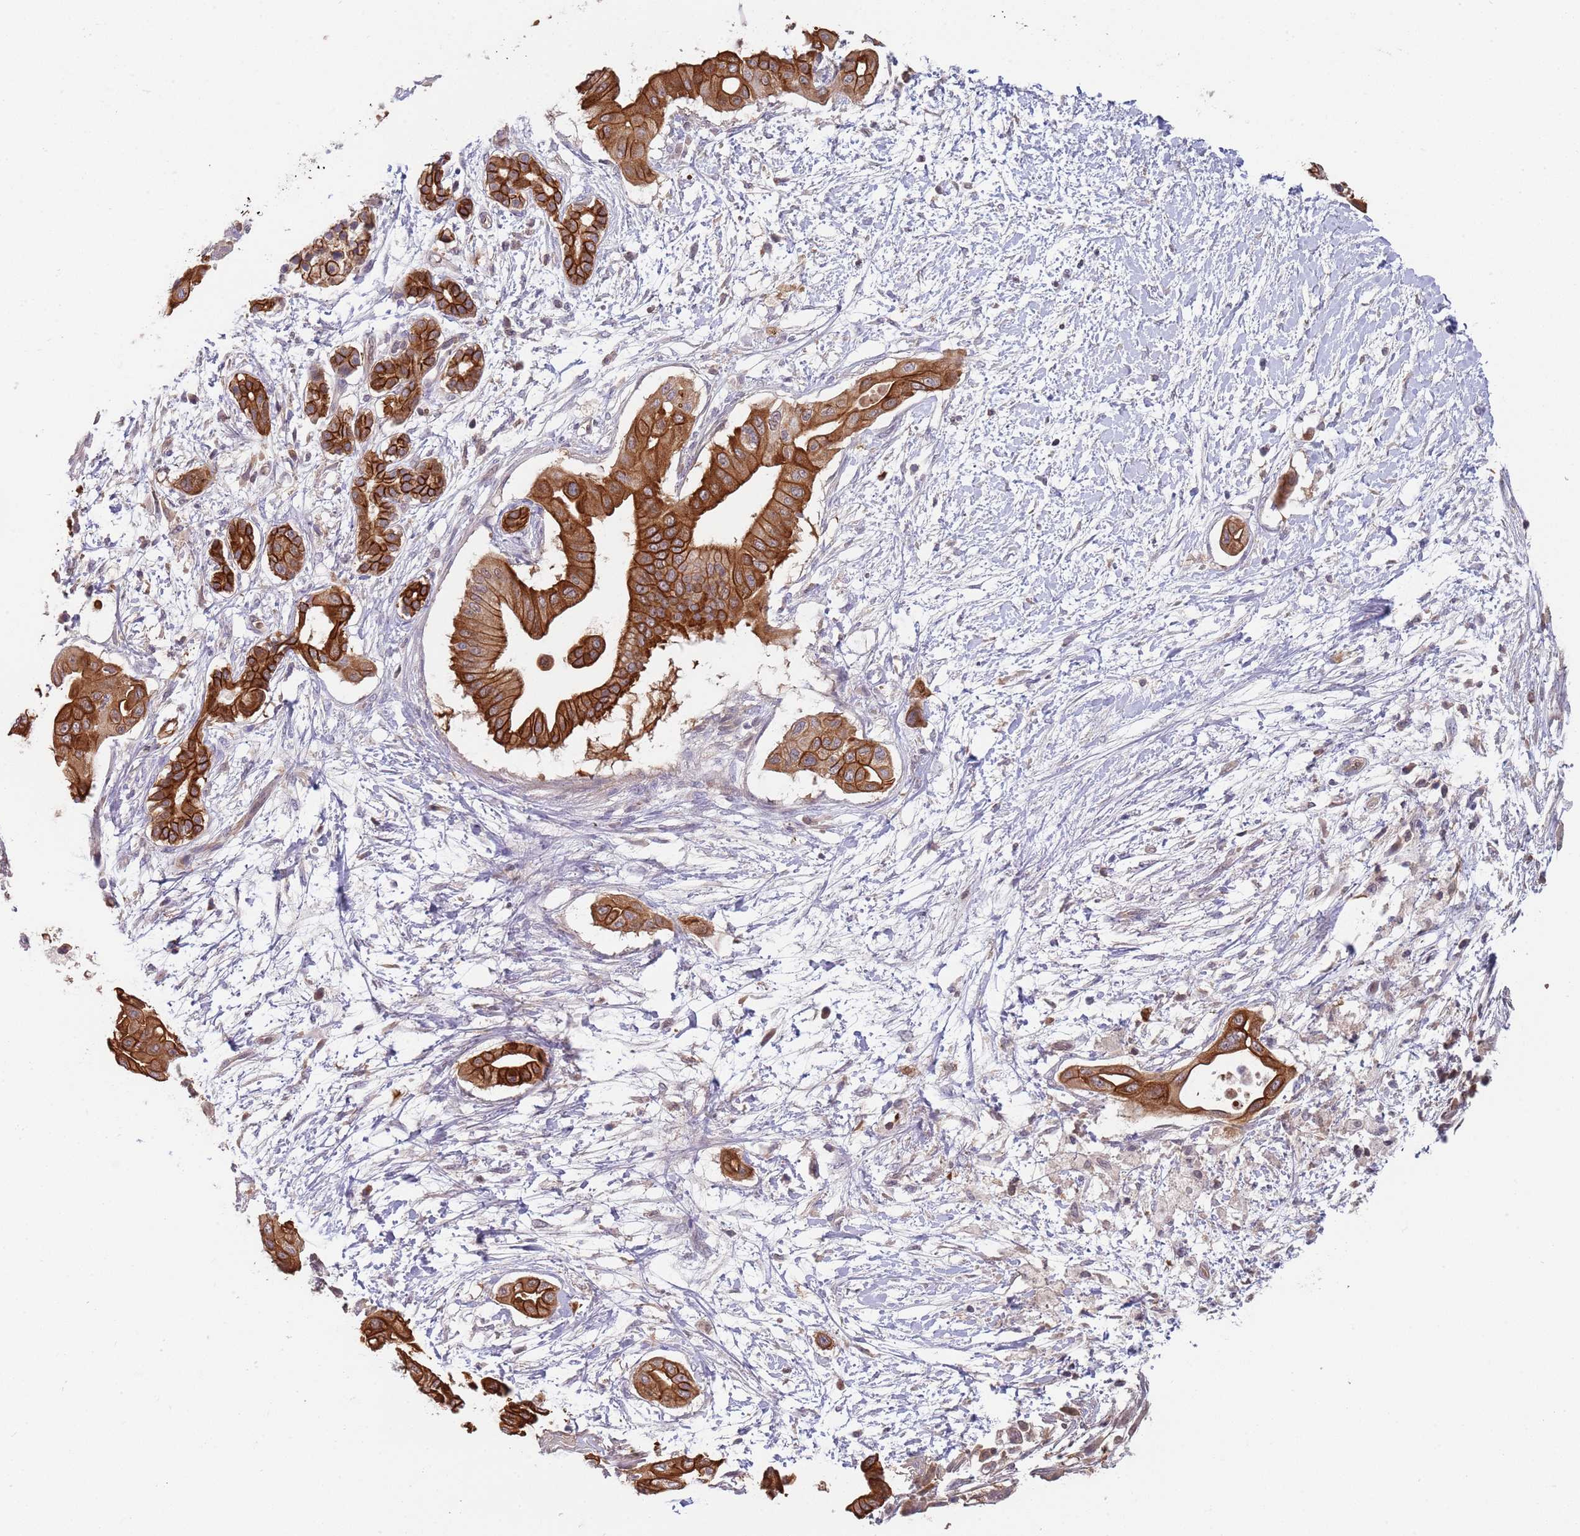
{"staining": {"intensity": "strong", "quantity": ">75%", "location": "cytoplasmic/membranous"}, "tissue": "pancreatic cancer", "cell_type": "Tumor cells", "image_type": "cancer", "snomed": [{"axis": "morphology", "description": "Adenocarcinoma, NOS"}, {"axis": "topography", "description": "Pancreas"}], "caption": "Immunohistochemical staining of pancreatic cancer displays high levels of strong cytoplasmic/membranous protein expression in about >75% of tumor cells.", "gene": "GSDMD", "patient": {"sex": "male", "age": 68}}